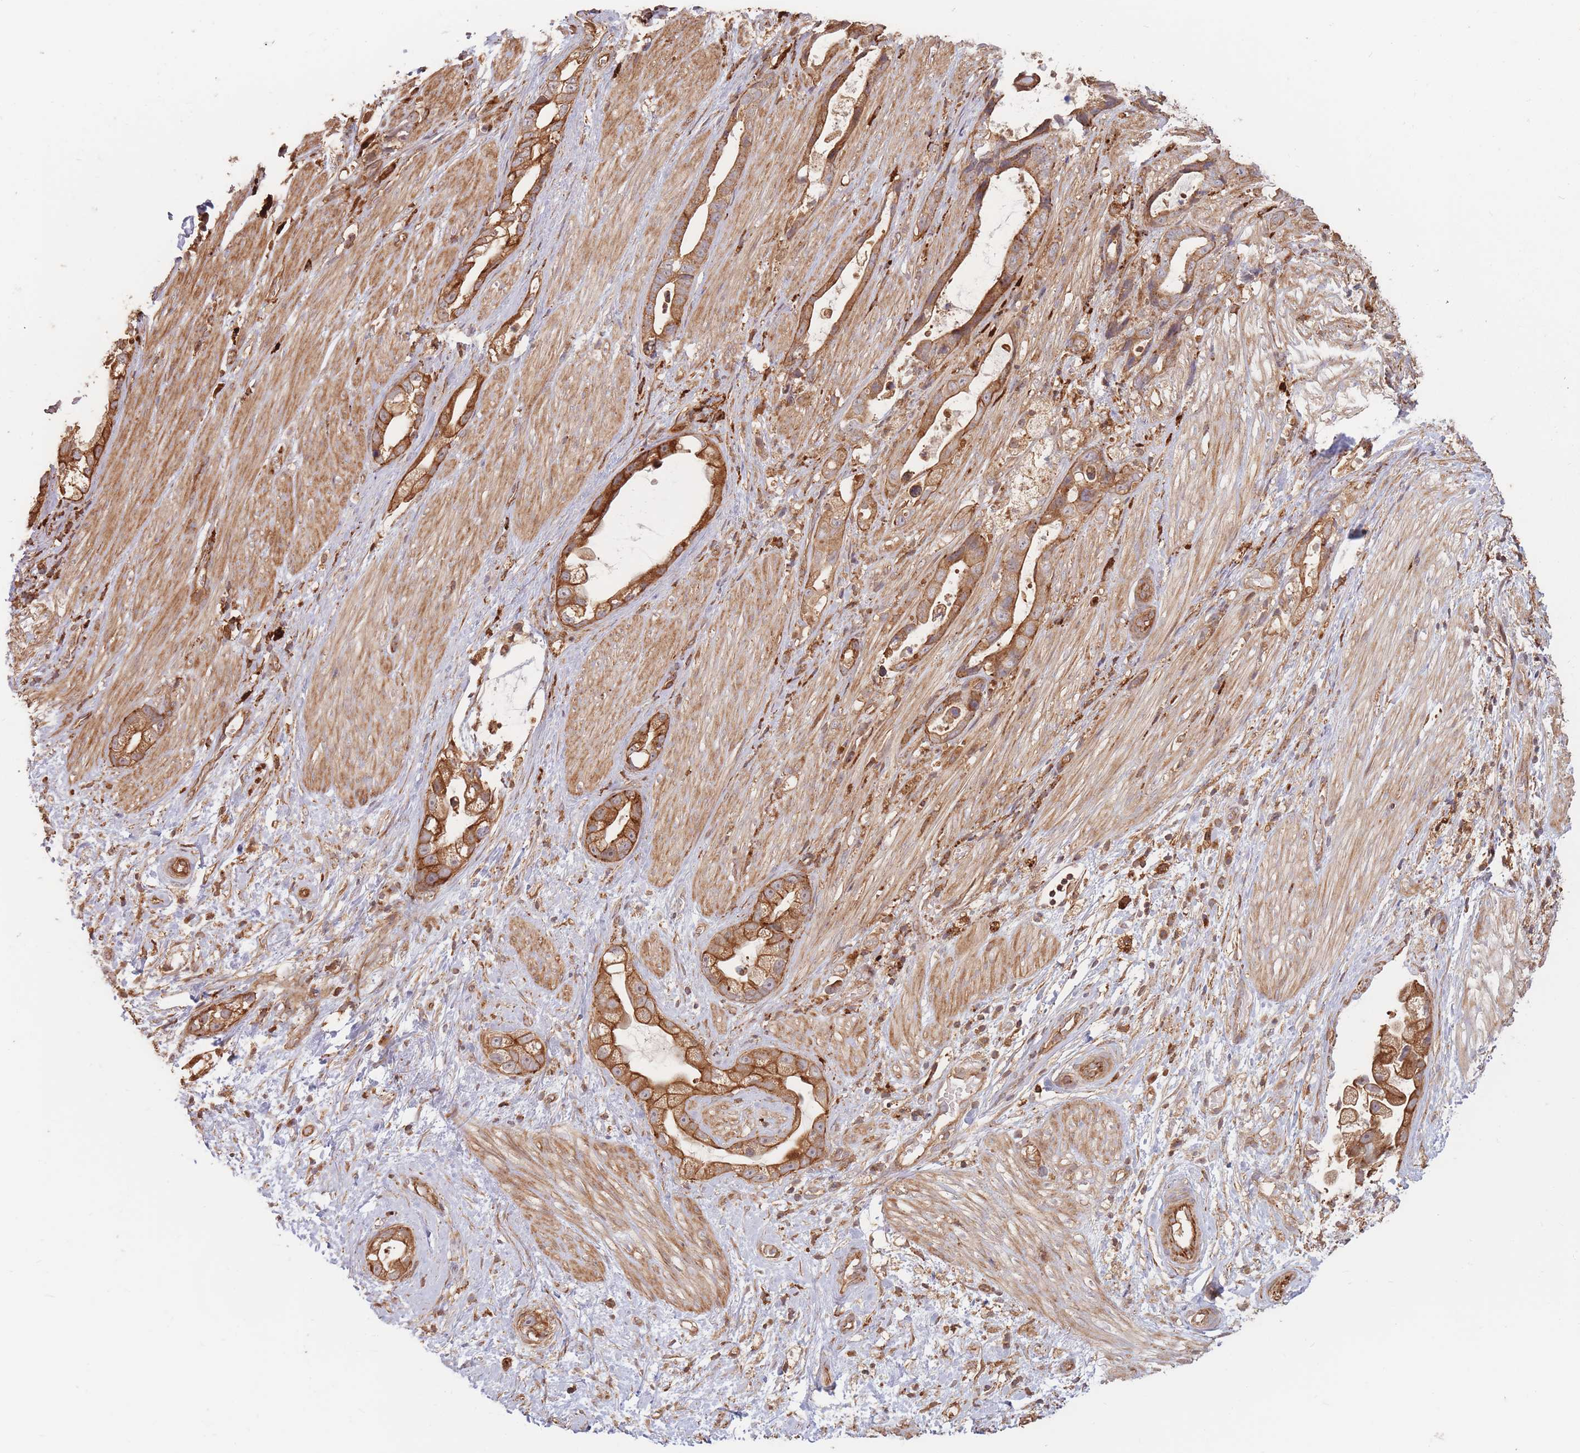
{"staining": {"intensity": "strong", "quantity": ">75%", "location": "cytoplasmic/membranous"}, "tissue": "stomach cancer", "cell_type": "Tumor cells", "image_type": "cancer", "snomed": [{"axis": "morphology", "description": "Adenocarcinoma, NOS"}, {"axis": "topography", "description": "Stomach"}], "caption": "Approximately >75% of tumor cells in human adenocarcinoma (stomach) reveal strong cytoplasmic/membranous protein positivity as visualized by brown immunohistochemical staining.", "gene": "RASSF2", "patient": {"sex": "male", "age": 55}}